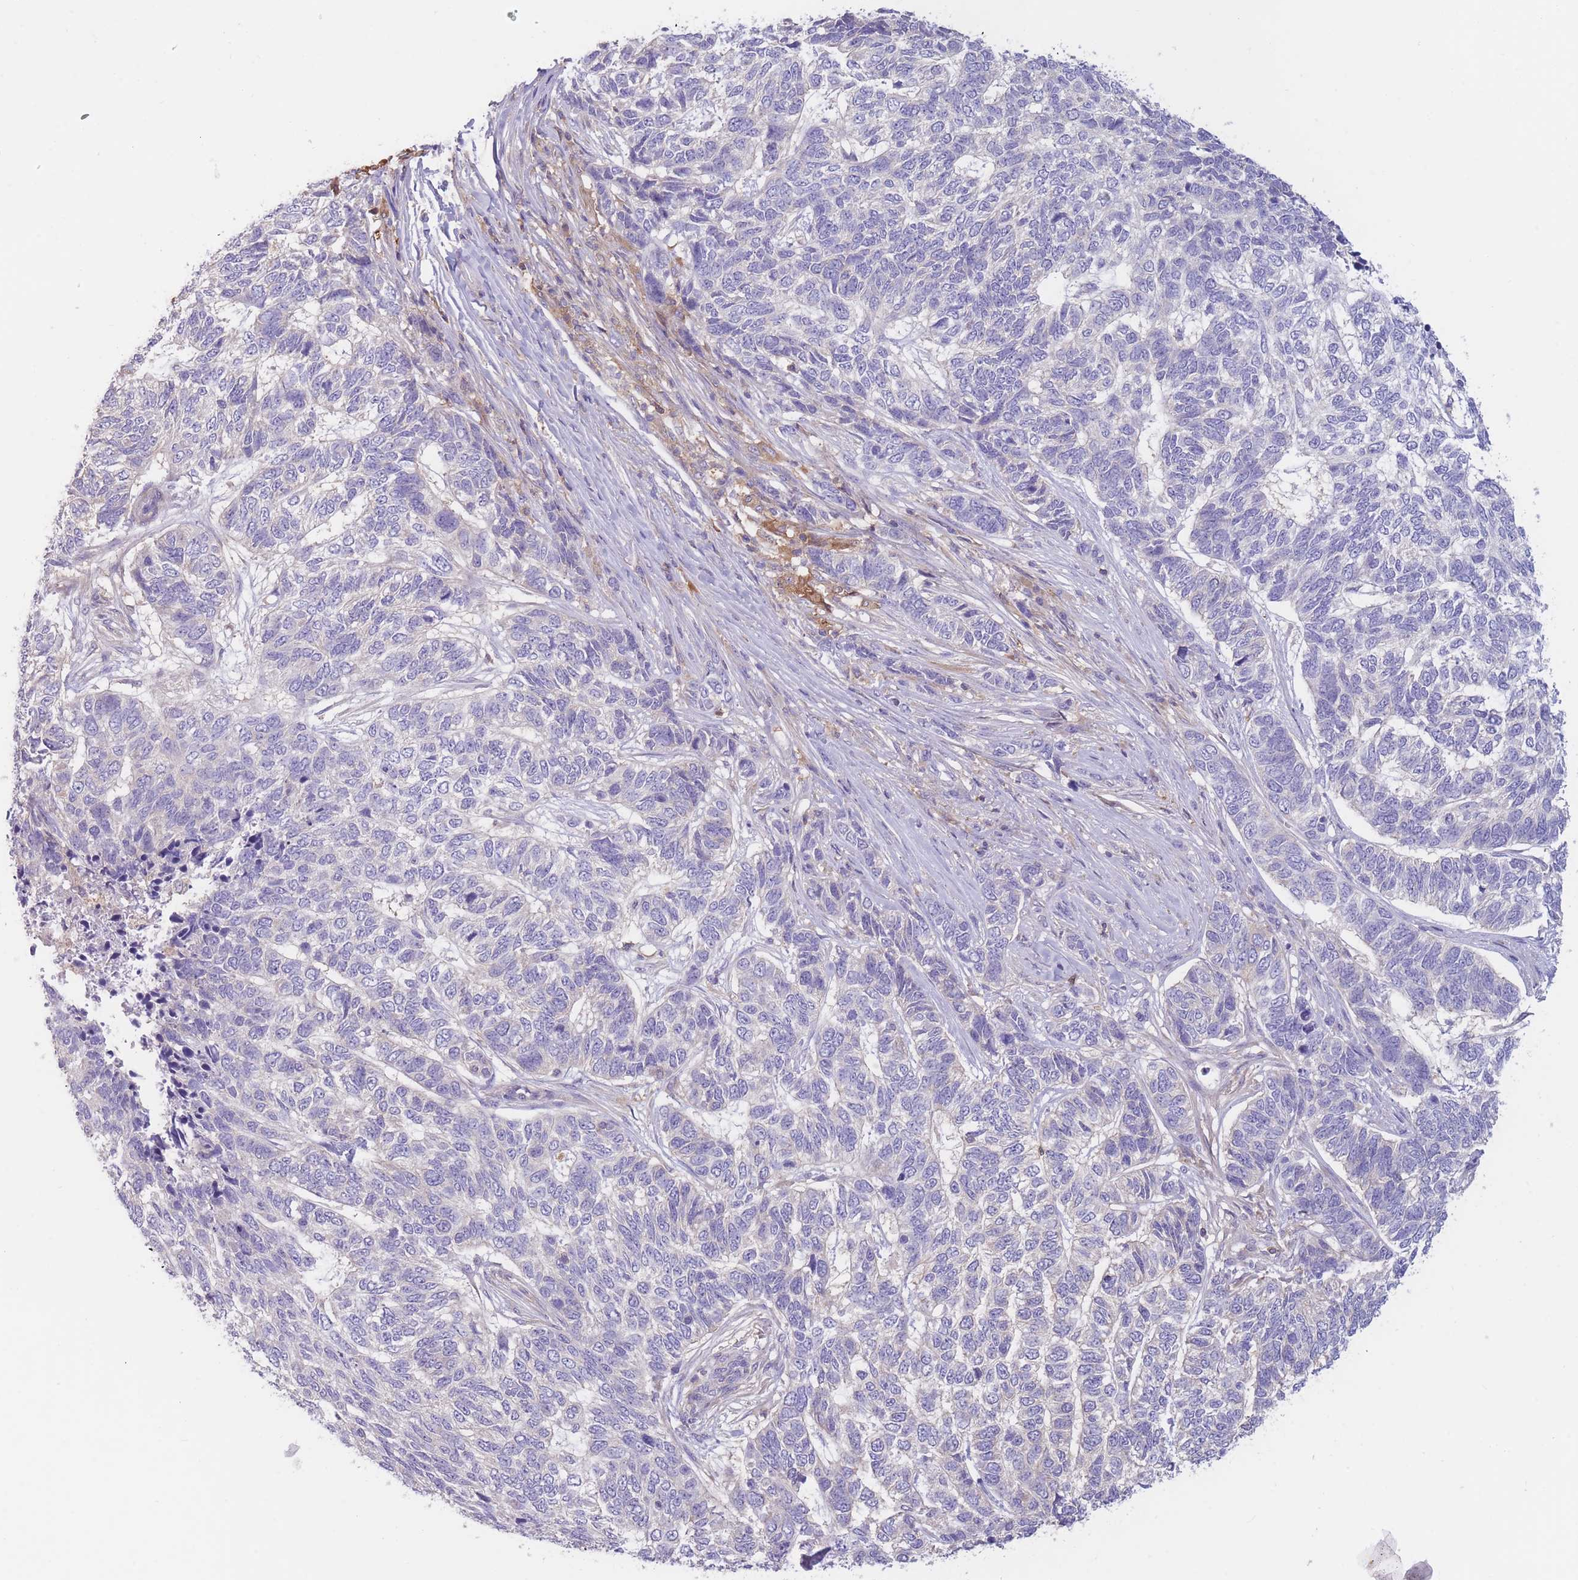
{"staining": {"intensity": "negative", "quantity": "none", "location": "none"}, "tissue": "skin cancer", "cell_type": "Tumor cells", "image_type": "cancer", "snomed": [{"axis": "morphology", "description": "Basal cell carcinoma"}, {"axis": "topography", "description": "Skin"}], "caption": "This is an immunohistochemistry (IHC) histopathology image of human skin cancer (basal cell carcinoma). There is no positivity in tumor cells.", "gene": "ST3GAL4", "patient": {"sex": "female", "age": 65}}